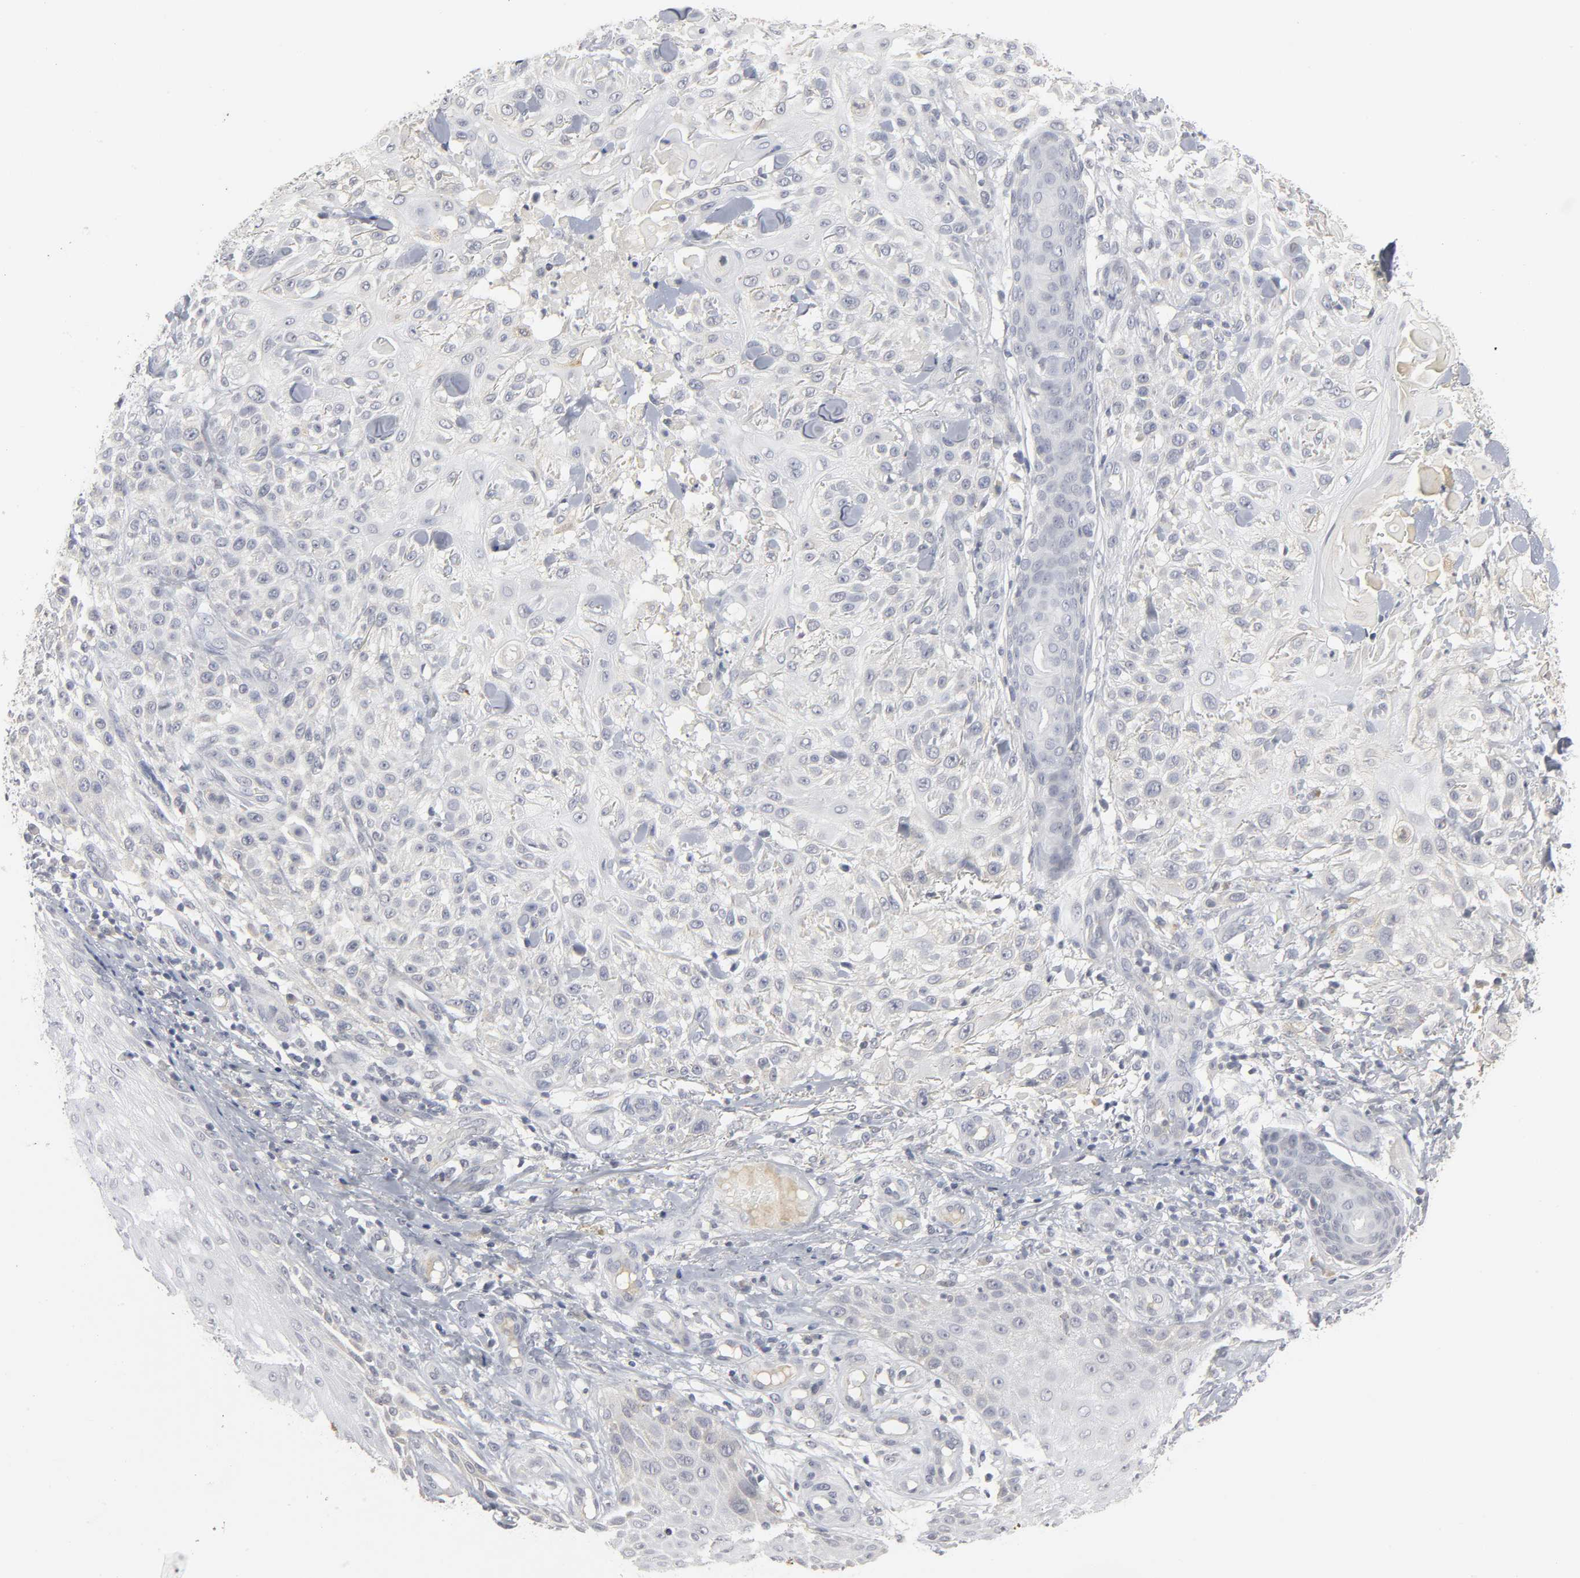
{"staining": {"intensity": "negative", "quantity": "none", "location": "none"}, "tissue": "skin cancer", "cell_type": "Tumor cells", "image_type": "cancer", "snomed": [{"axis": "morphology", "description": "Squamous cell carcinoma, NOS"}, {"axis": "topography", "description": "Skin"}], "caption": "This is an immunohistochemistry (IHC) histopathology image of squamous cell carcinoma (skin). There is no expression in tumor cells.", "gene": "TCAP", "patient": {"sex": "female", "age": 42}}